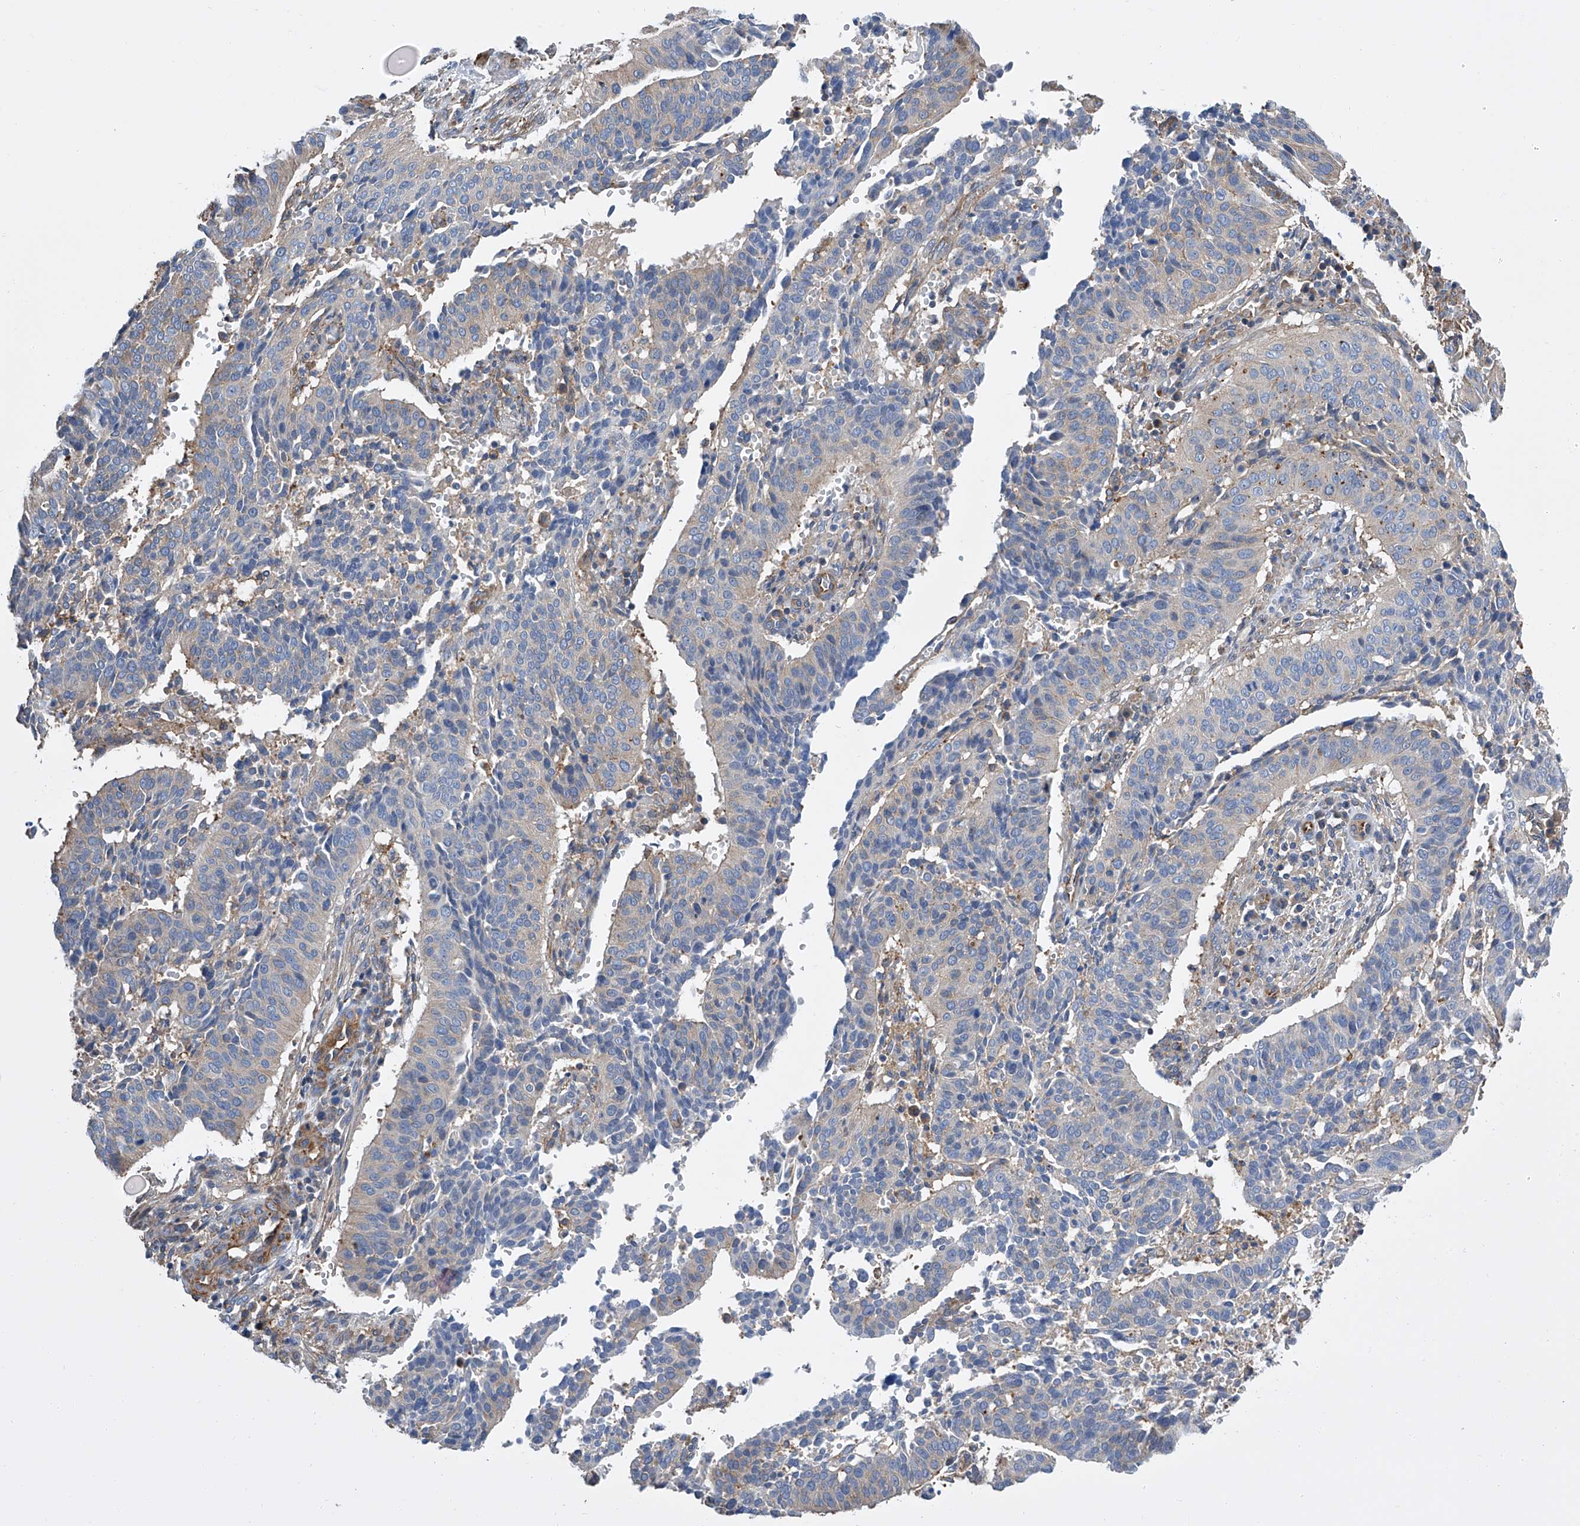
{"staining": {"intensity": "negative", "quantity": "none", "location": "none"}, "tissue": "cervical cancer", "cell_type": "Tumor cells", "image_type": "cancer", "snomed": [{"axis": "morphology", "description": "Normal tissue, NOS"}, {"axis": "morphology", "description": "Squamous cell carcinoma, NOS"}, {"axis": "topography", "description": "Cervix"}], "caption": "The photomicrograph shows no significant positivity in tumor cells of cervical cancer.", "gene": "GPT", "patient": {"sex": "female", "age": 39}}